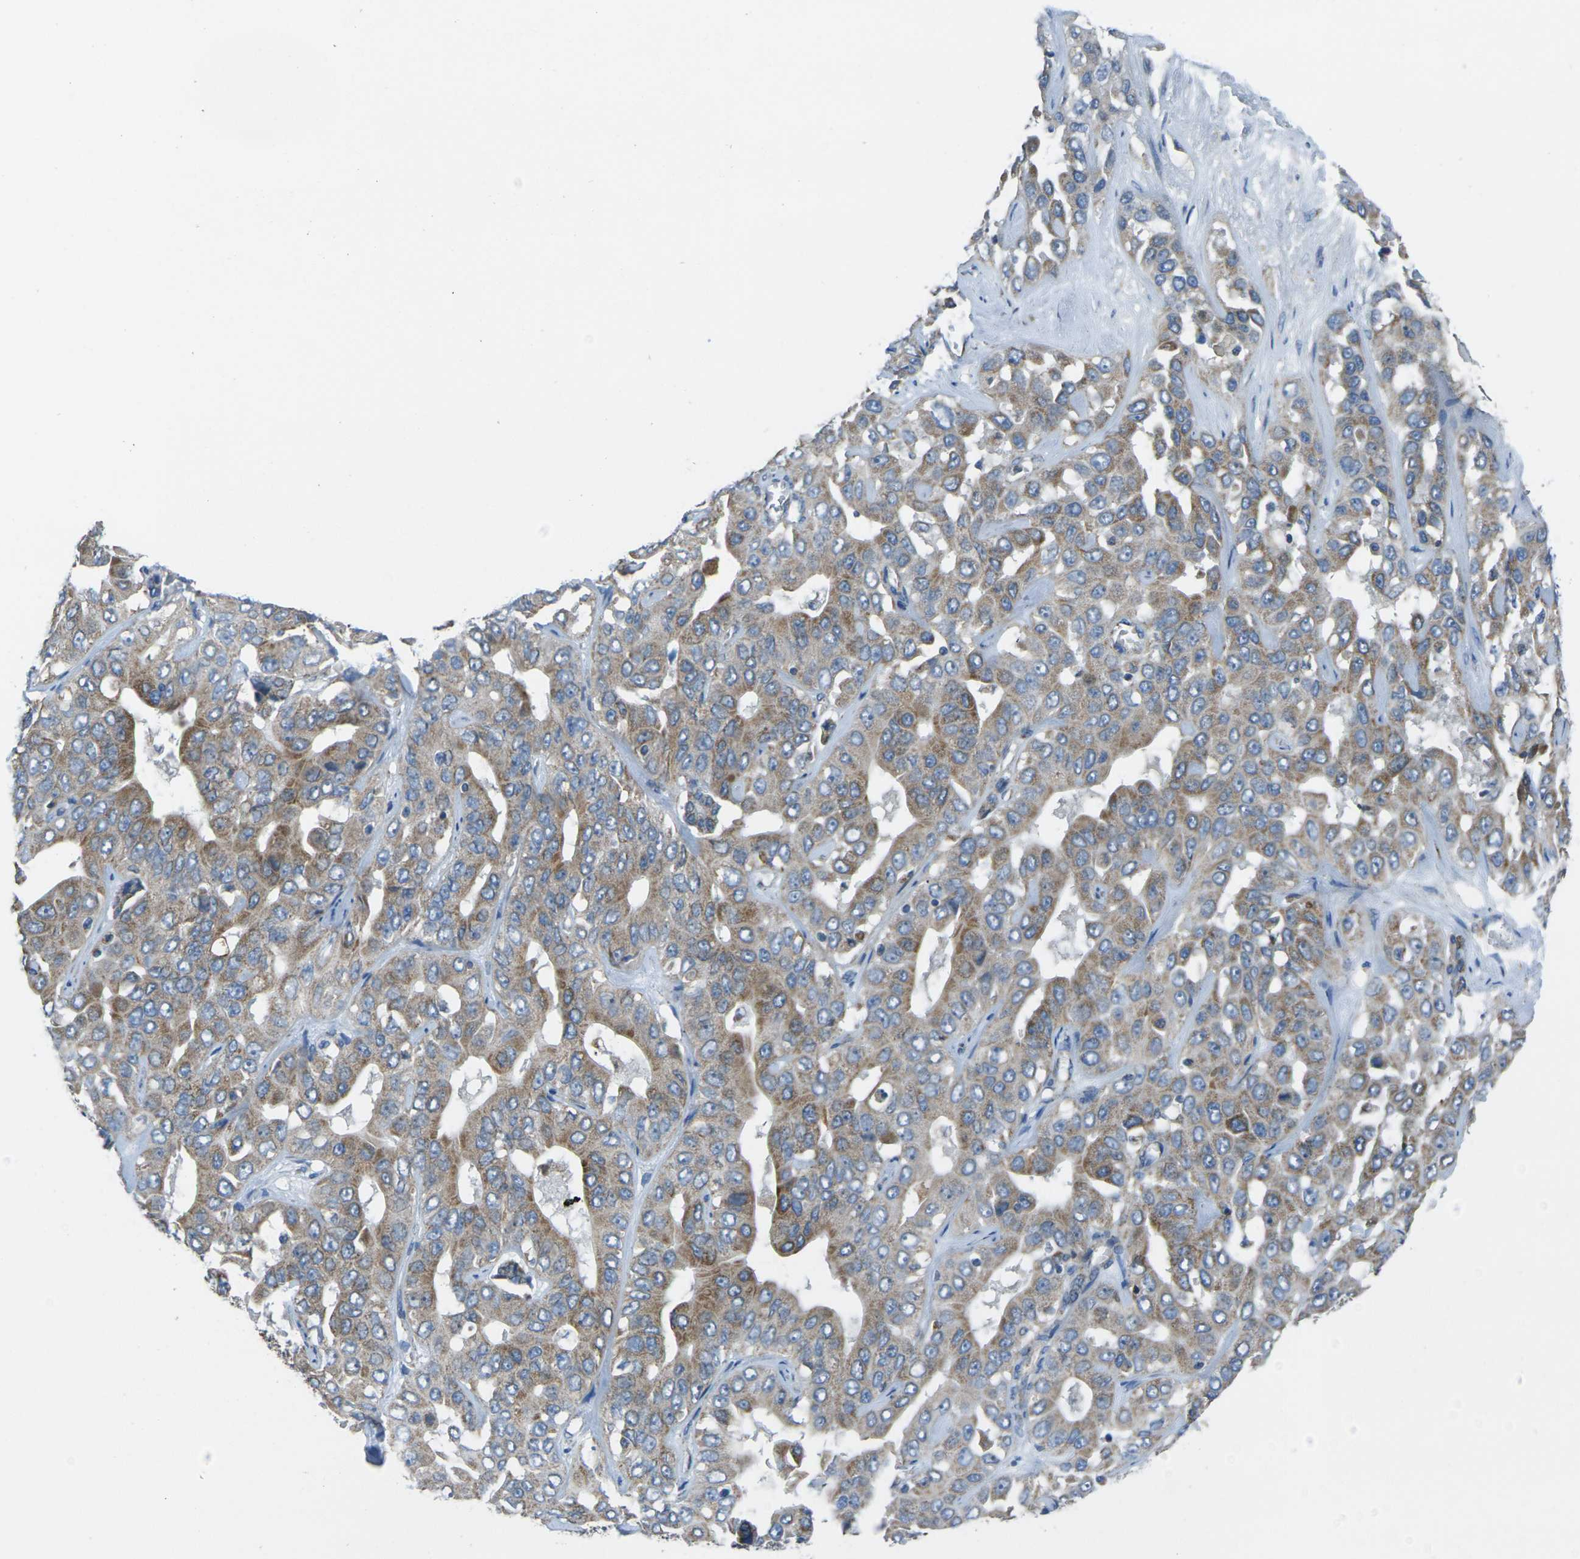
{"staining": {"intensity": "moderate", "quantity": ">75%", "location": "cytoplasmic/membranous"}, "tissue": "liver cancer", "cell_type": "Tumor cells", "image_type": "cancer", "snomed": [{"axis": "morphology", "description": "Cholangiocarcinoma"}, {"axis": "topography", "description": "Liver"}], "caption": "The immunohistochemical stain labels moderate cytoplasmic/membranous expression in tumor cells of liver cancer tissue.", "gene": "TMEM120B", "patient": {"sex": "female", "age": 52}}